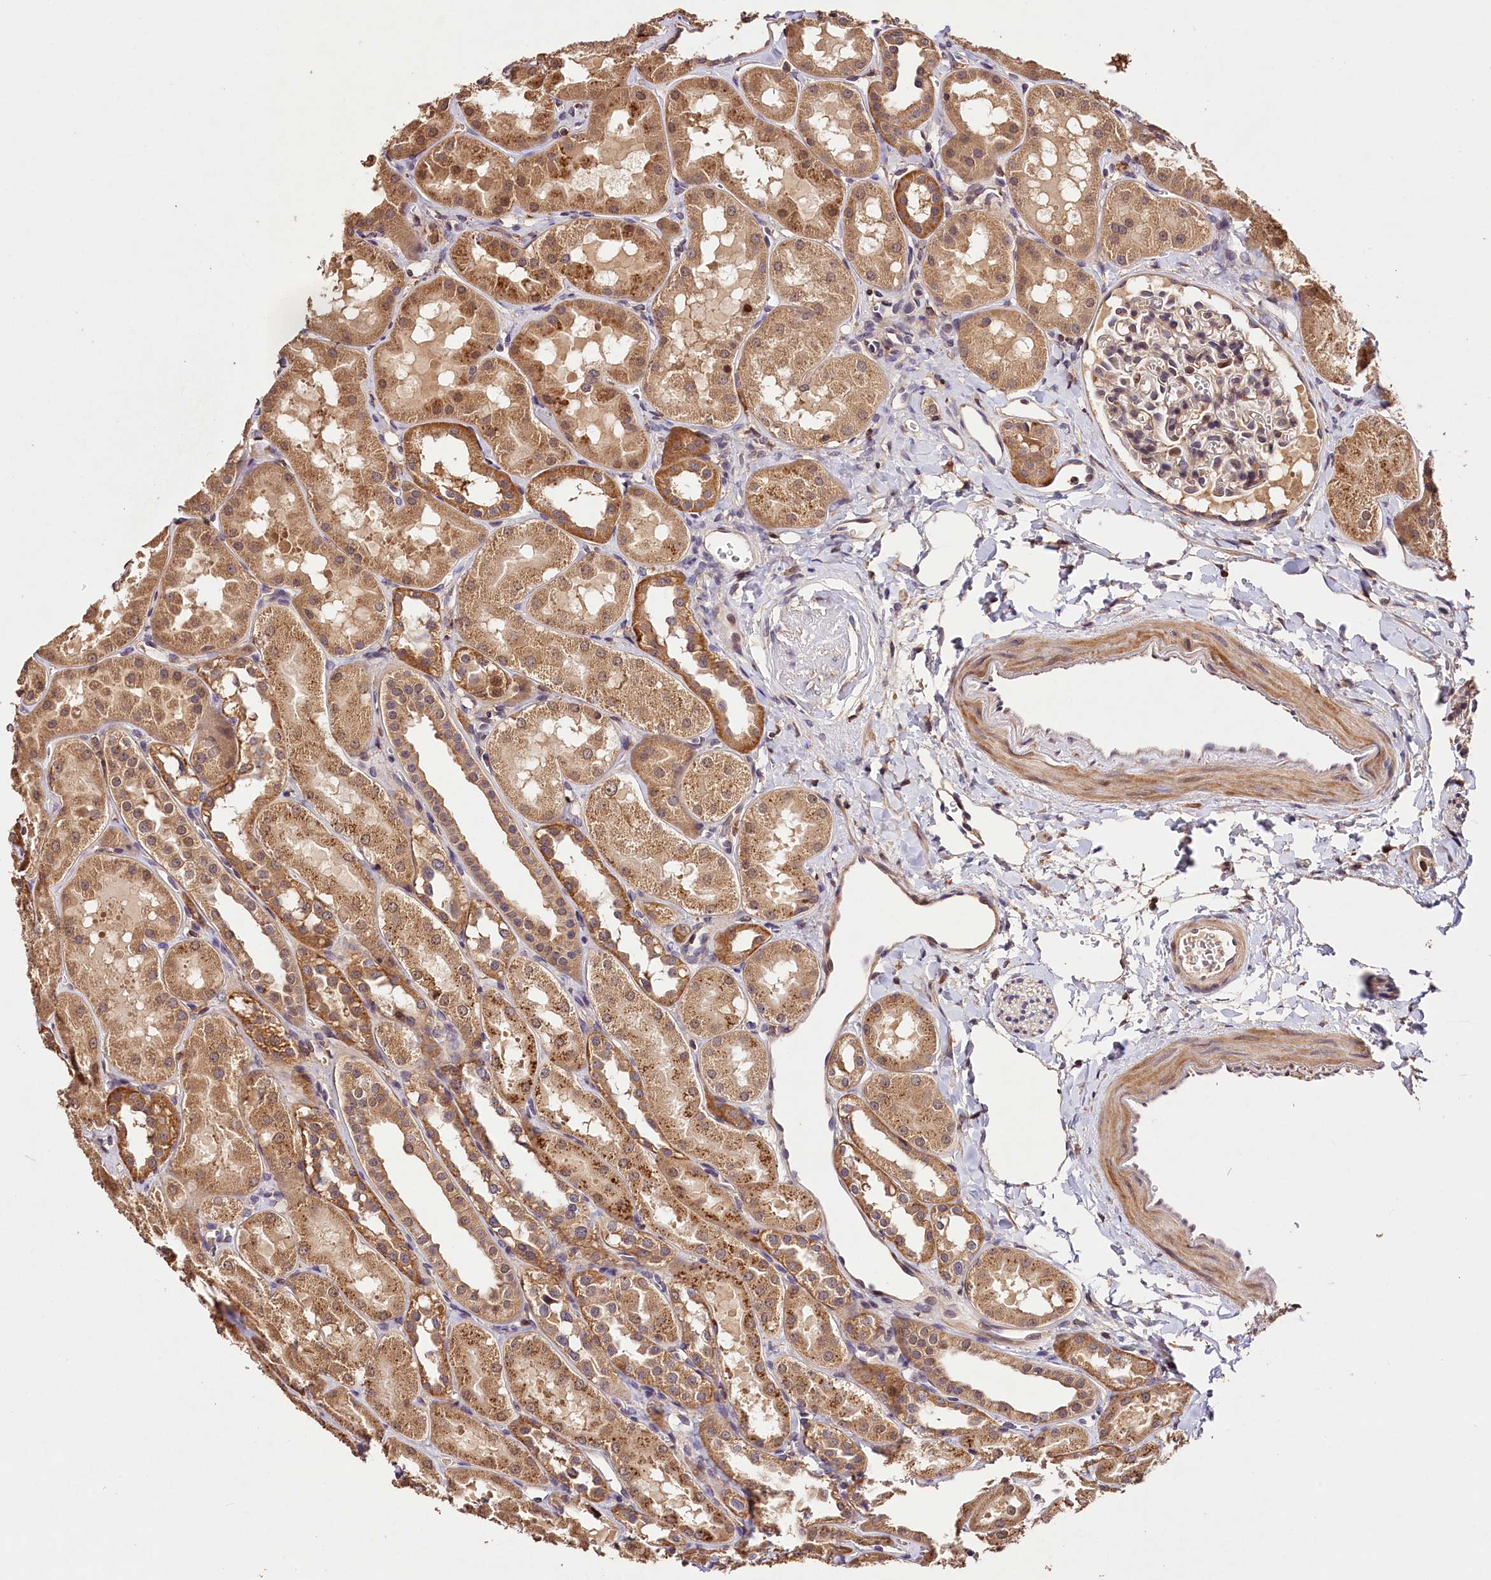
{"staining": {"intensity": "moderate", "quantity": "<25%", "location": "nuclear"}, "tissue": "kidney", "cell_type": "Cells in glomeruli", "image_type": "normal", "snomed": [{"axis": "morphology", "description": "Normal tissue, NOS"}, {"axis": "topography", "description": "Kidney"}, {"axis": "topography", "description": "Urinary bladder"}], "caption": "Protein staining of normal kidney demonstrates moderate nuclear expression in approximately <25% of cells in glomeruli.", "gene": "KPTN", "patient": {"sex": "male", "age": 16}}